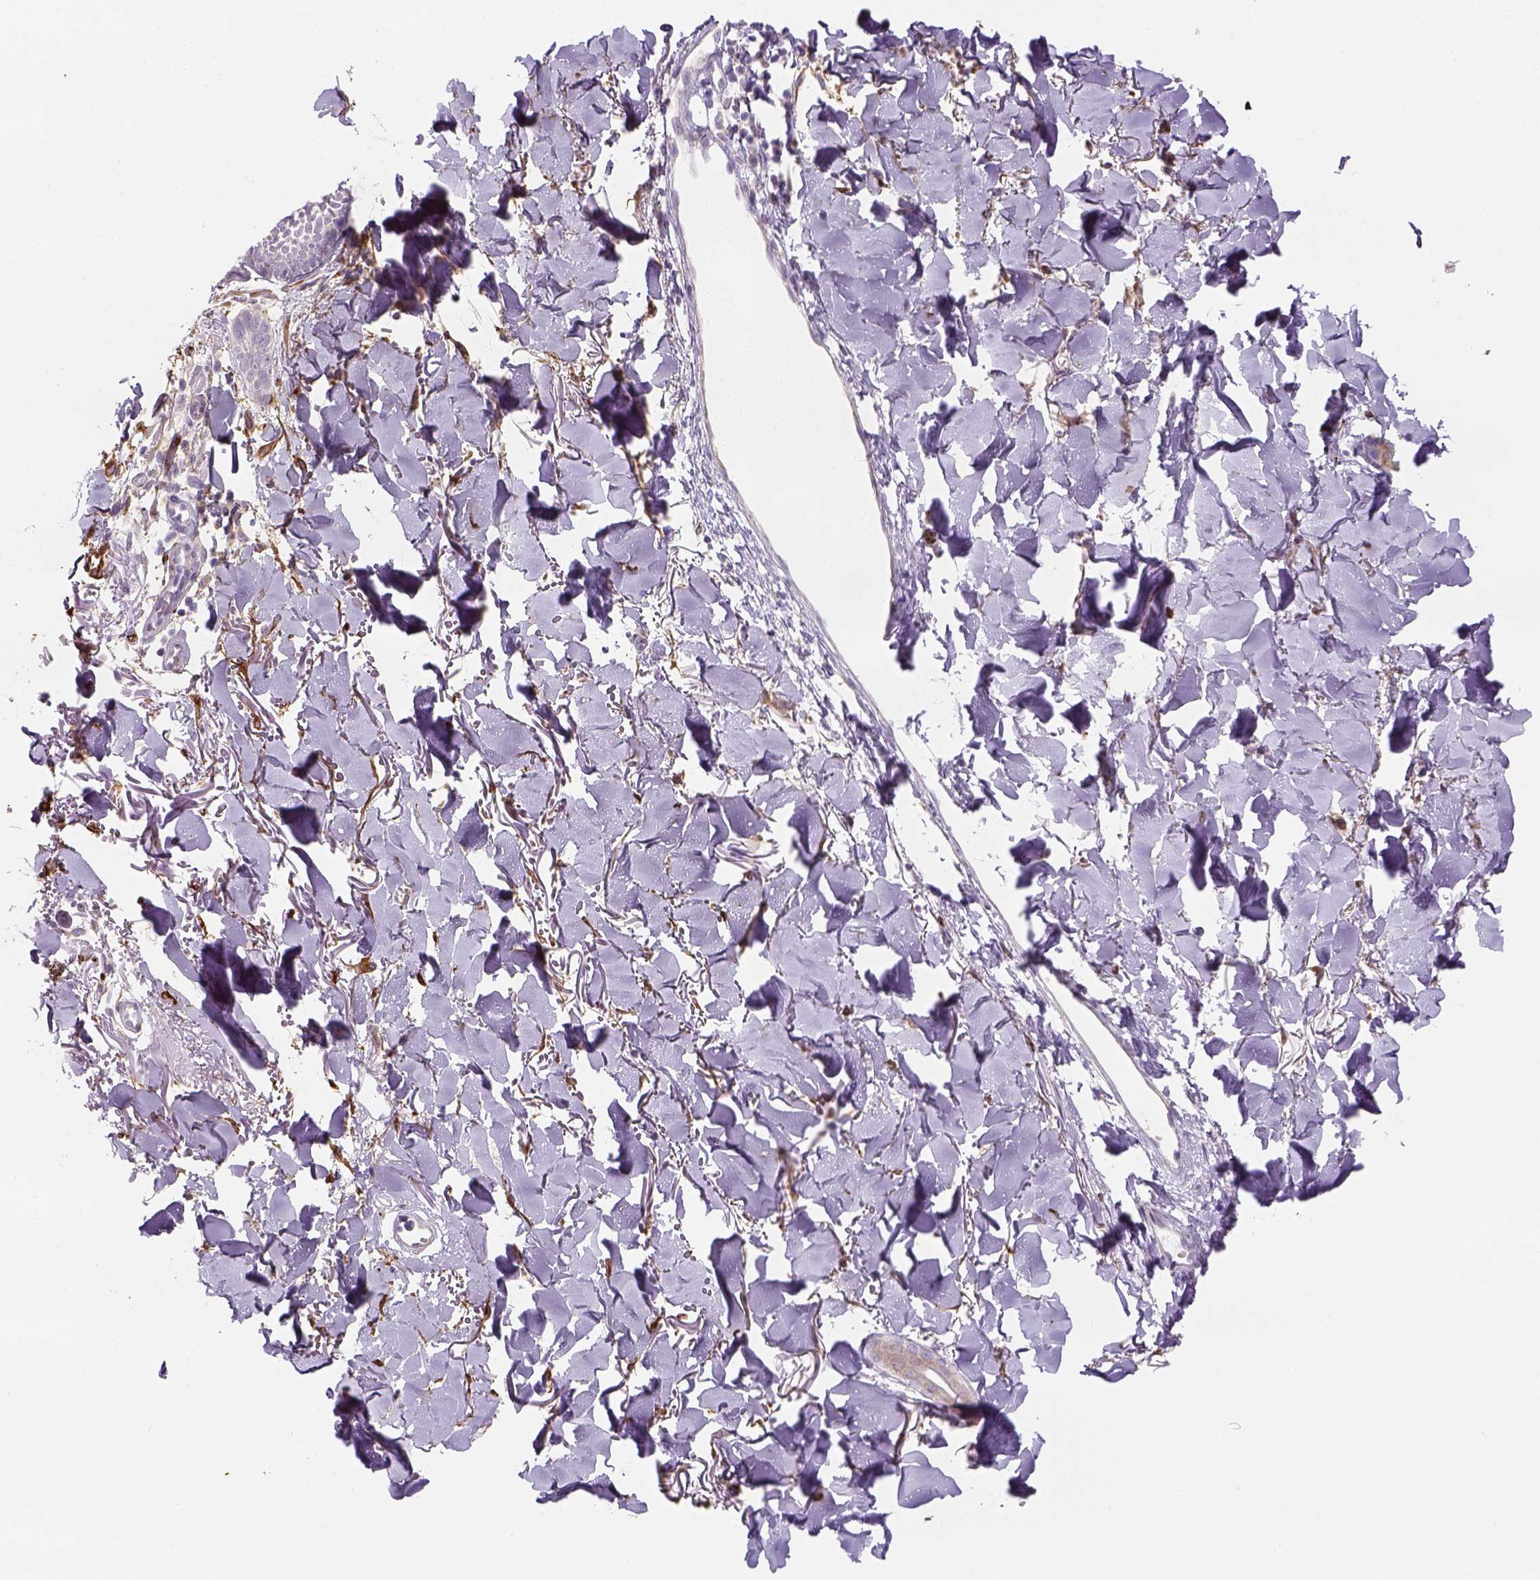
{"staining": {"intensity": "negative", "quantity": "none", "location": "none"}, "tissue": "skin cancer", "cell_type": "Tumor cells", "image_type": "cancer", "snomed": [{"axis": "morphology", "description": "Normal tissue, NOS"}, {"axis": "morphology", "description": "Basal cell carcinoma"}, {"axis": "topography", "description": "Skin"}], "caption": "Immunohistochemistry (IHC) of human basal cell carcinoma (skin) exhibits no expression in tumor cells.", "gene": "CACNB1", "patient": {"sex": "male", "age": 84}}